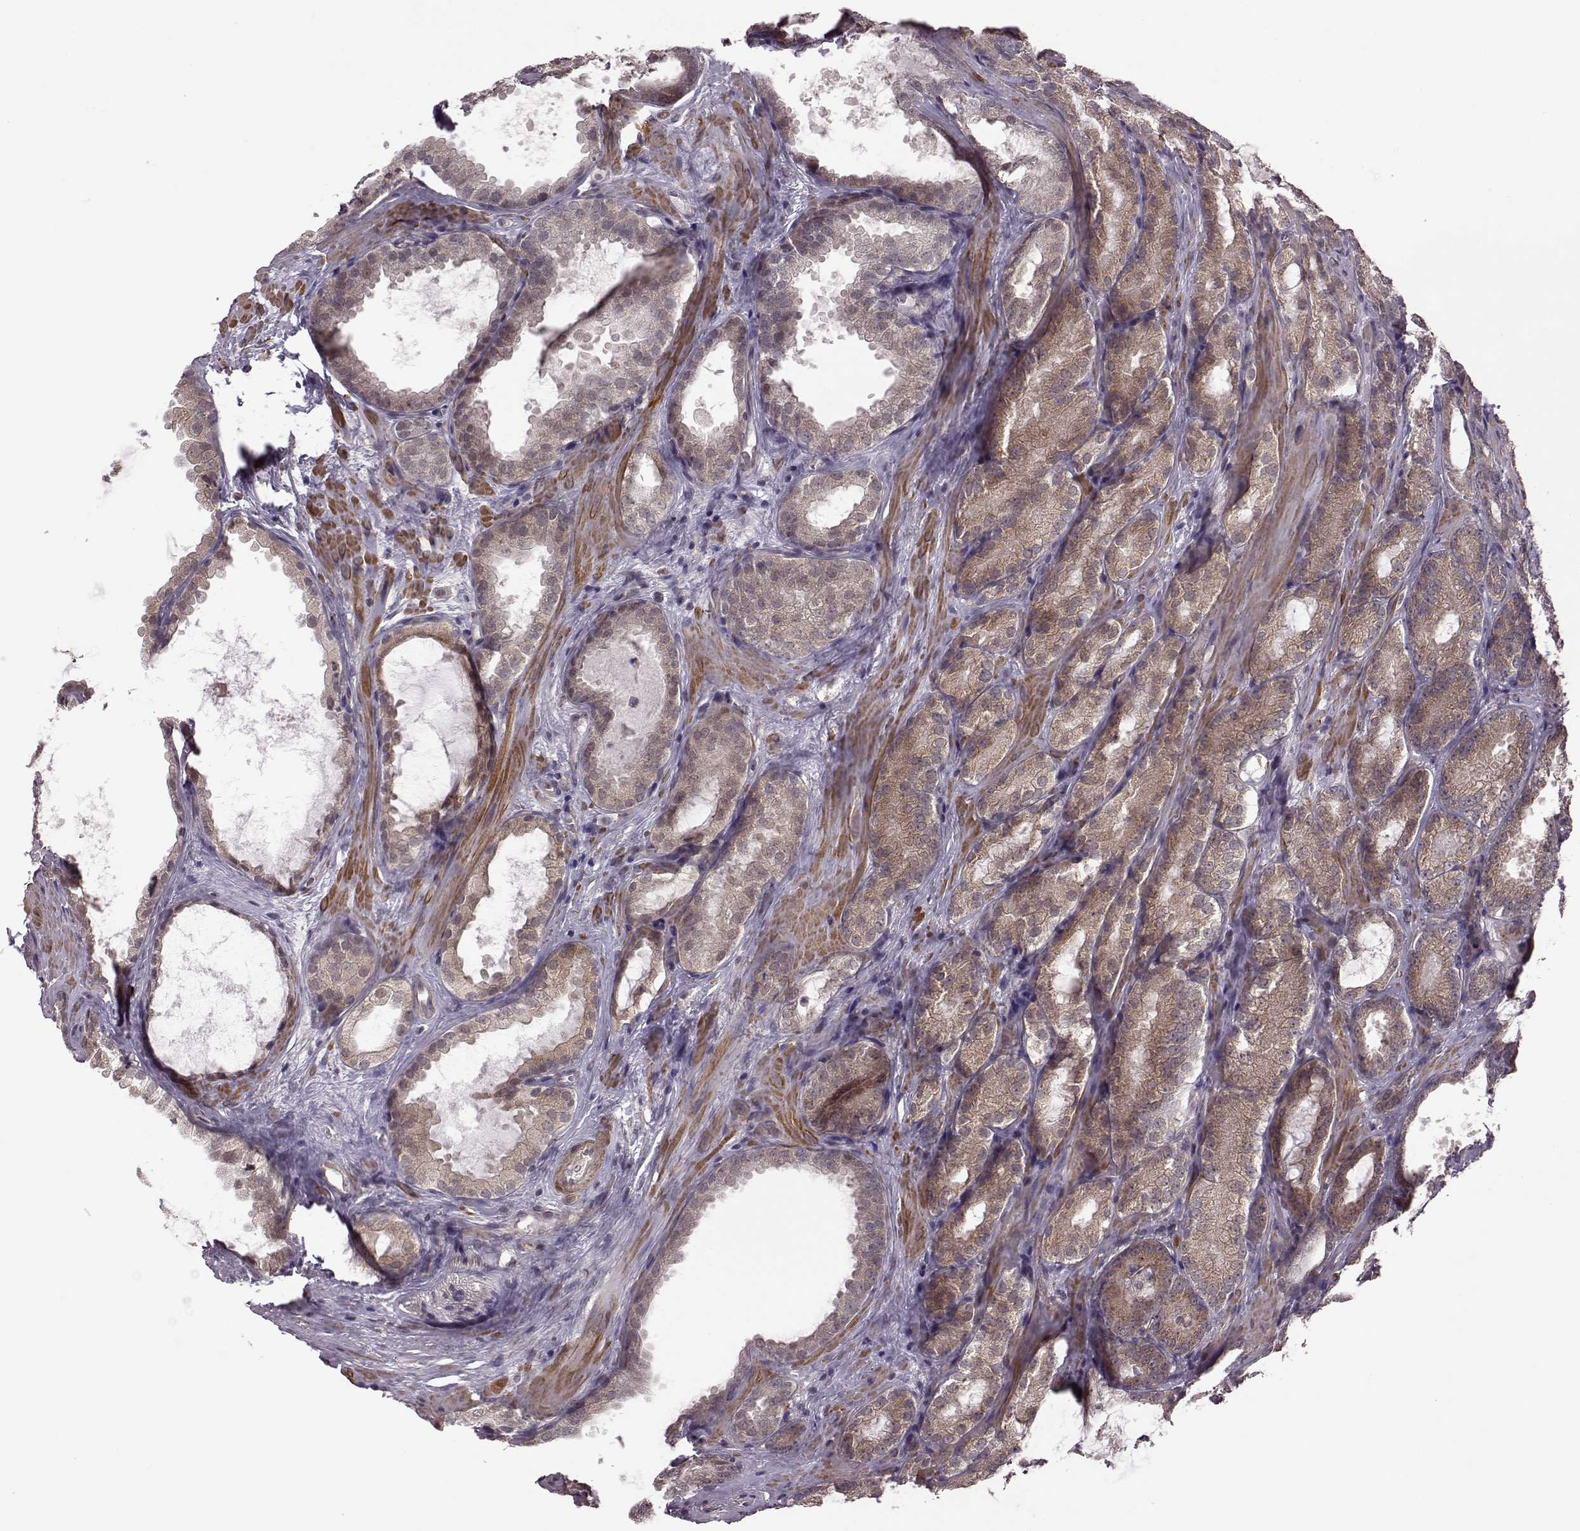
{"staining": {"intensity": "moderate", "quantity": "25%-75%", "location": "cytoplasmic/membranous"}, "tissue": "prostate cancer", "cell_type": "Tumor cells", "image_type": "cancer", "snomed": [{"axis": "morphology", "description": "Adenocarcinoma, High grade"}, {"axis": "topography", "description": "Prostate"}], "caption": "This is a micrograph of IHC staining of prostate adenocarcinoma (high-grade), which shows moderate expression in the cytoplasmic/membranous of tumor cells.", "gene": "FNIP2", "patient": {"sex": "male", "age": 64}}